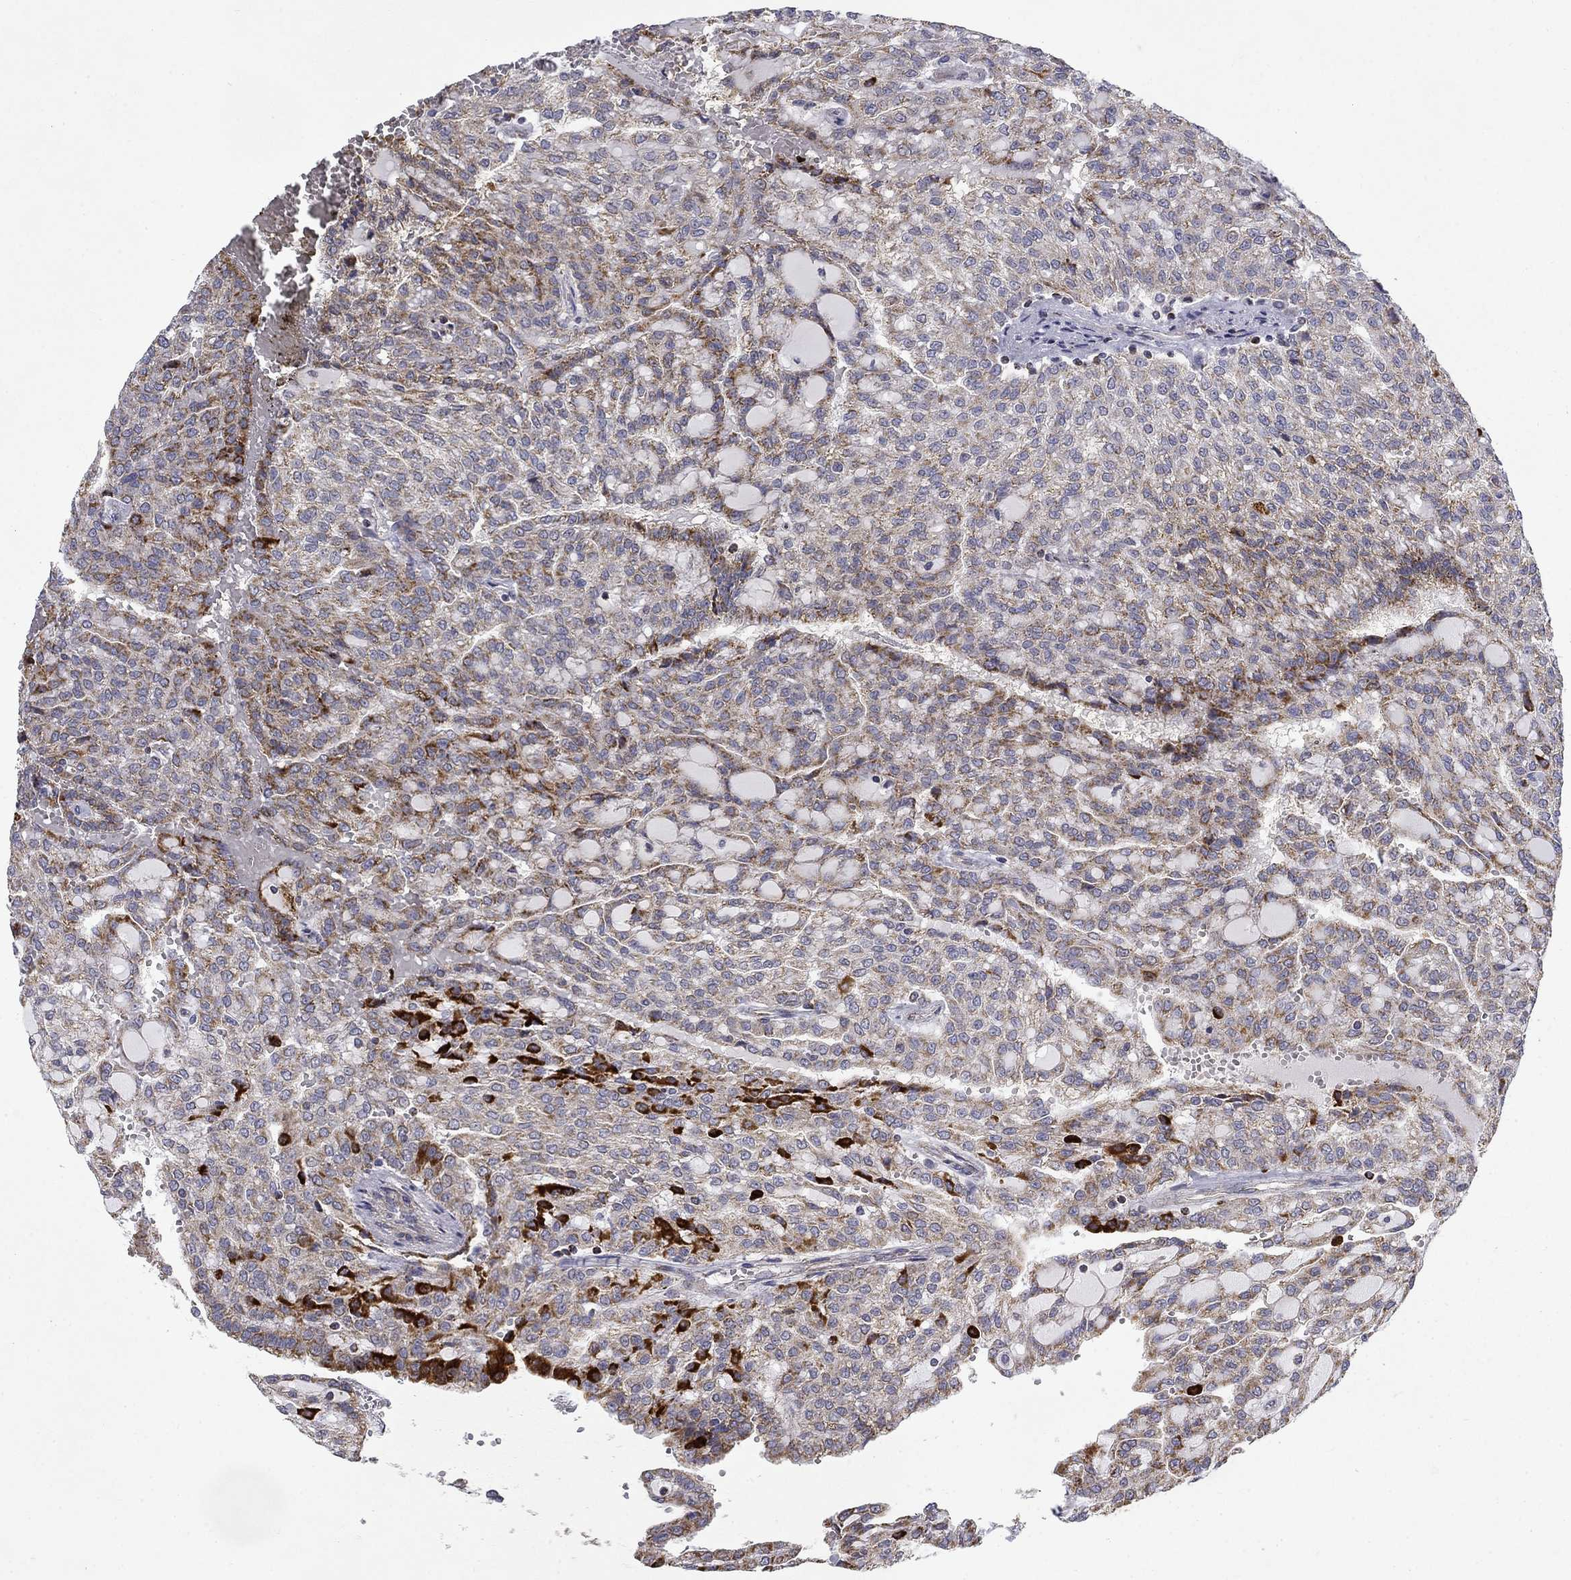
{"staining": {"intensity": "strong", "quantity": "<25%", "location": "cytoplasmic/membranous"}, "tissue": "renal cancer", "cell_type": "Tumor cells", "image_type": "cancer", "snomed": [{"axis": "morphology", "description": "Adenocarcinoma, NOS"}, {"axis": "topography", "description": "Kidney"}], "caption": "Adenocarcinoma (renal) was stained to show a protein in brown. There is medium levels of strong cytoplasmic/membranous staining in approximately <25% of tumor cells. Using DAB (3,3'-diaminobenzidine) (brown) and hematoxylin (blue) stains, captured at high magnification using brightfield microscopy.", "gene": "PCBP3", "patient": {"sex": "male", "age": 63}}